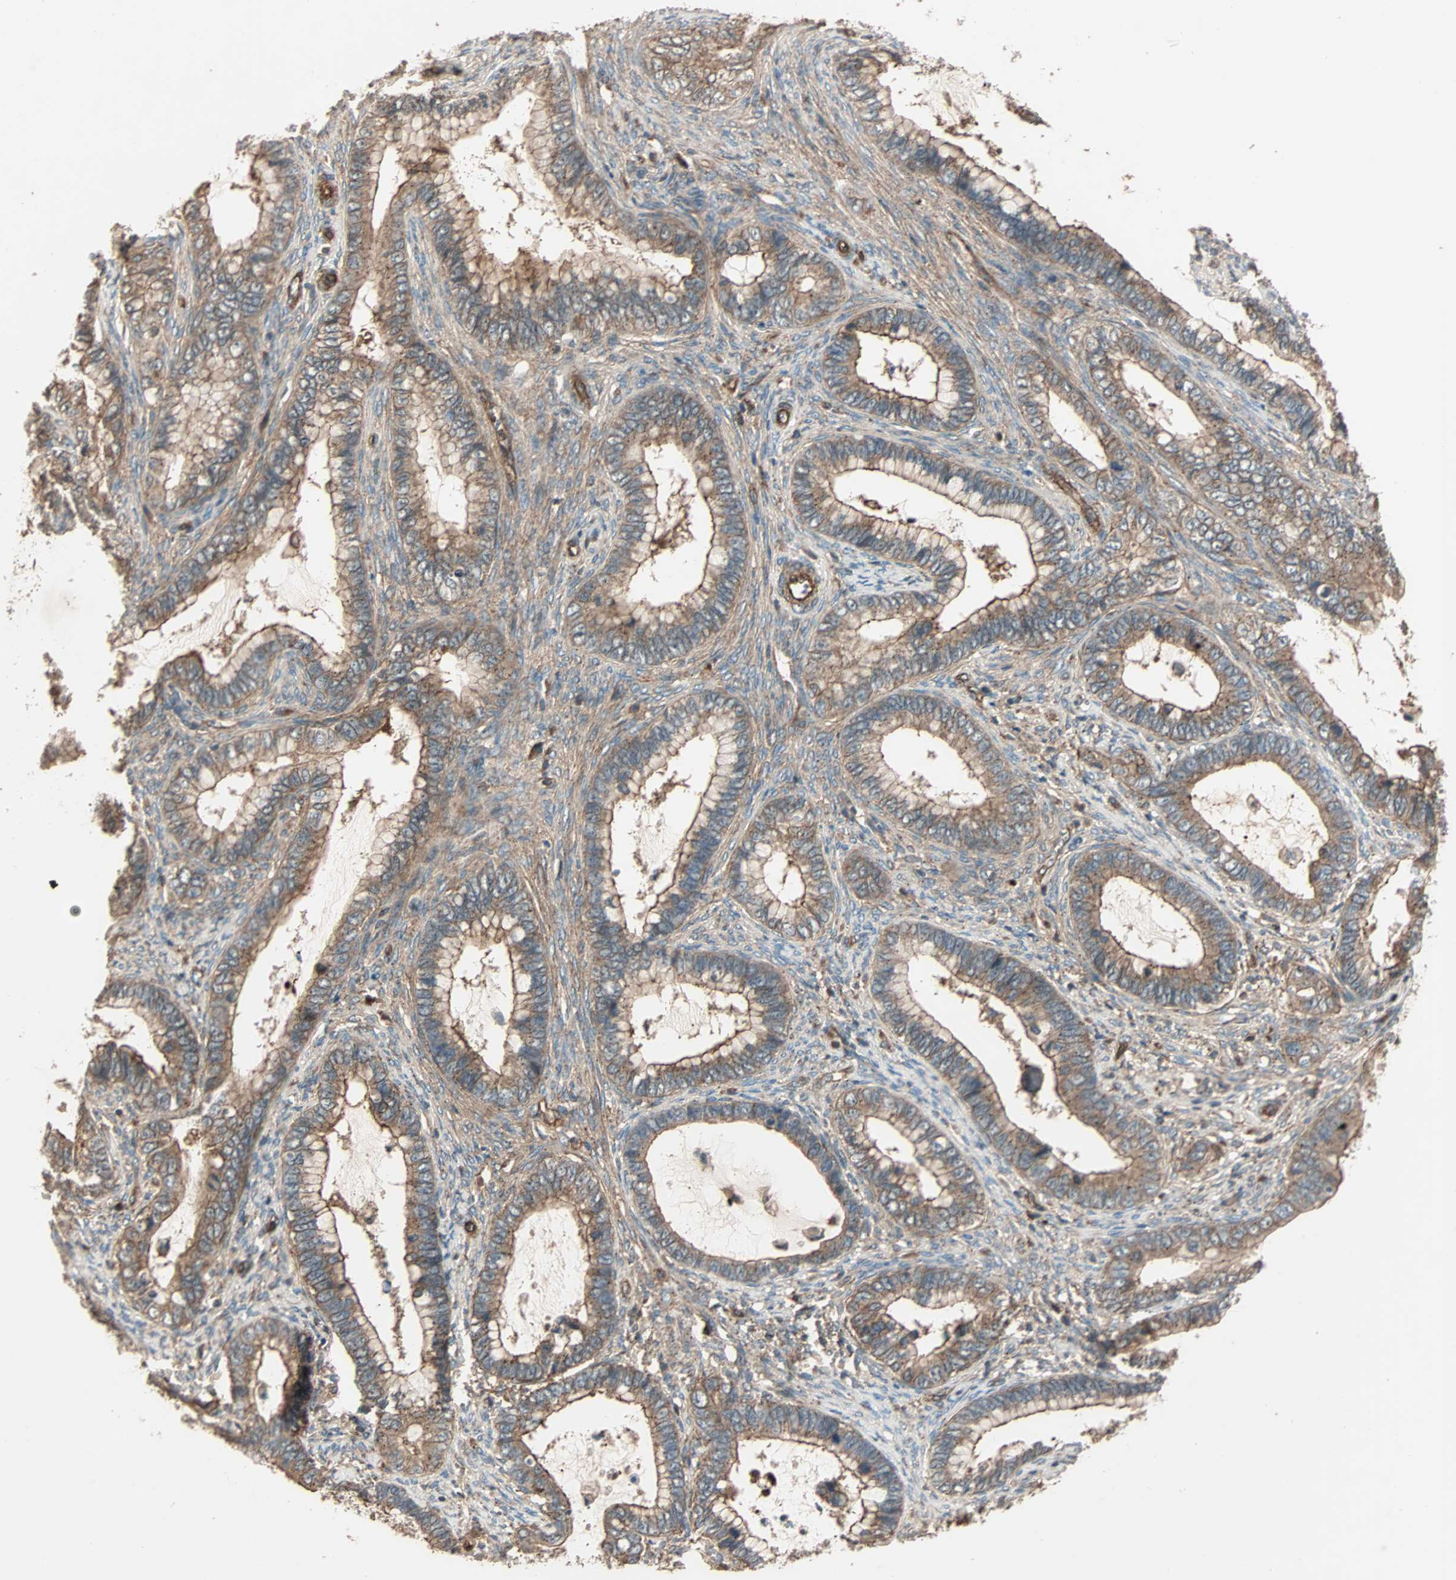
{"staining": {"intensity": "moderate", "quantity": ">75%", "location": "cytoplasmic/membranous"}, "tissue": "cervical cancer", "cell_type": "Tumor cells", "image_type": "cancer", "snomed": [{"axis": "morphology", "description": "Adenocarcinoma, NOS"}, {"axis": "topography", "description": "Cervix"}], "caption": "Brown immunohistochemical staining in cervical cancer (adenocarcinoma) shows moderate cytoplasmic/membranous expression in approximately >75% of tumor cells.", "gene": "GCK", "patient": {"sex": "female", "age": 44}}